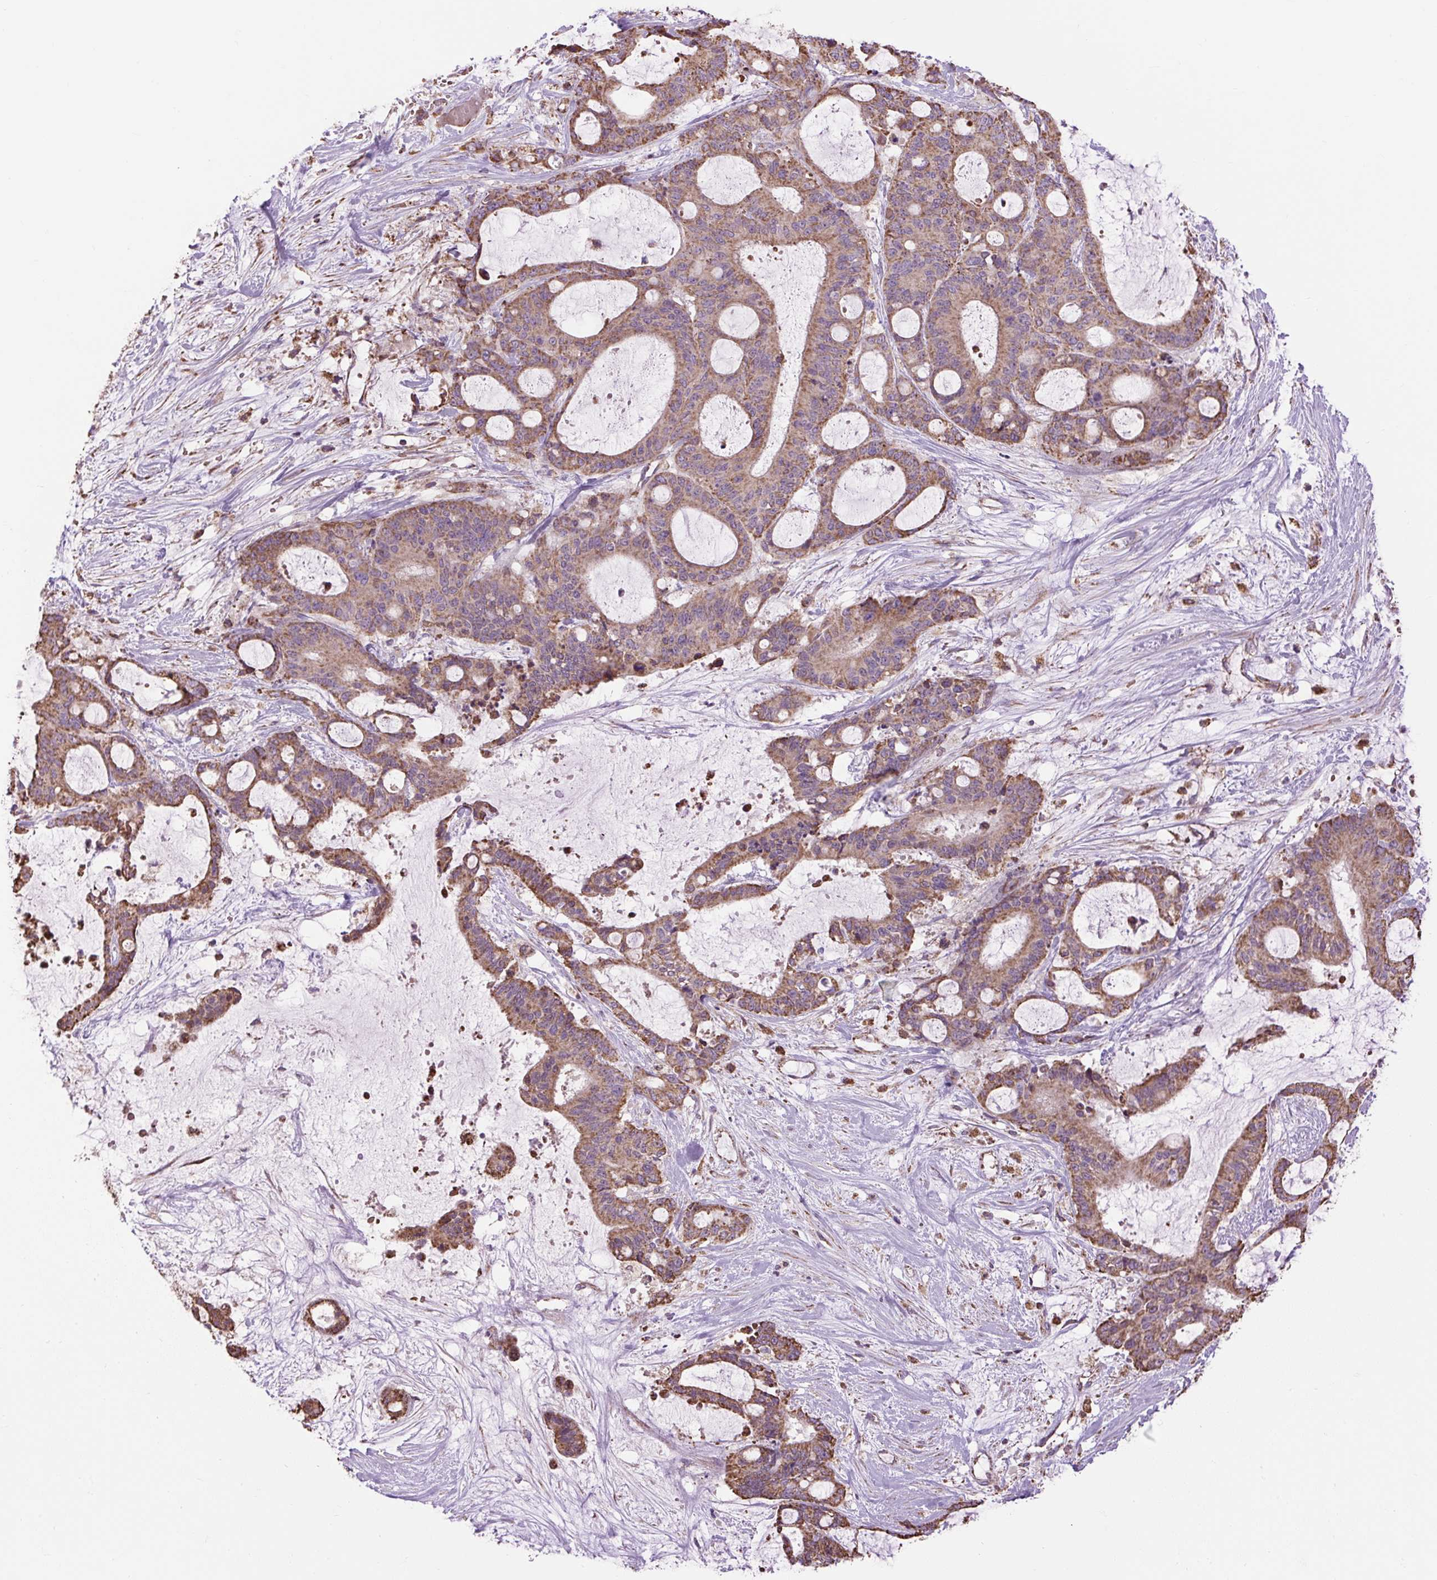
{"staining": {"intensity": "moderate", "quantity": ">75%", "location": "cytoplasmic/membranous"}, "tissue": "liver cancer", "cell_type": "Tumor cells", "image_type": "cancer", "snomed": [{"axis": "morphology", "description": "Normal tissue, NOS"}, {"axis": "morphology", "description": "Cholangiocarcinoma"}, {"axis": "topography", "description": "Liver"}, {"axis": "topography", "description": "Peripheral nerve tissue"}], "caption": "Protein staining of liver cholangiocarcinoma tissue displays moderate cytoplasmic/membranous positivity in about >75% of tumor cells.", "gene": "PLCG1", "patient": {"sex": "female", "age": 73}}